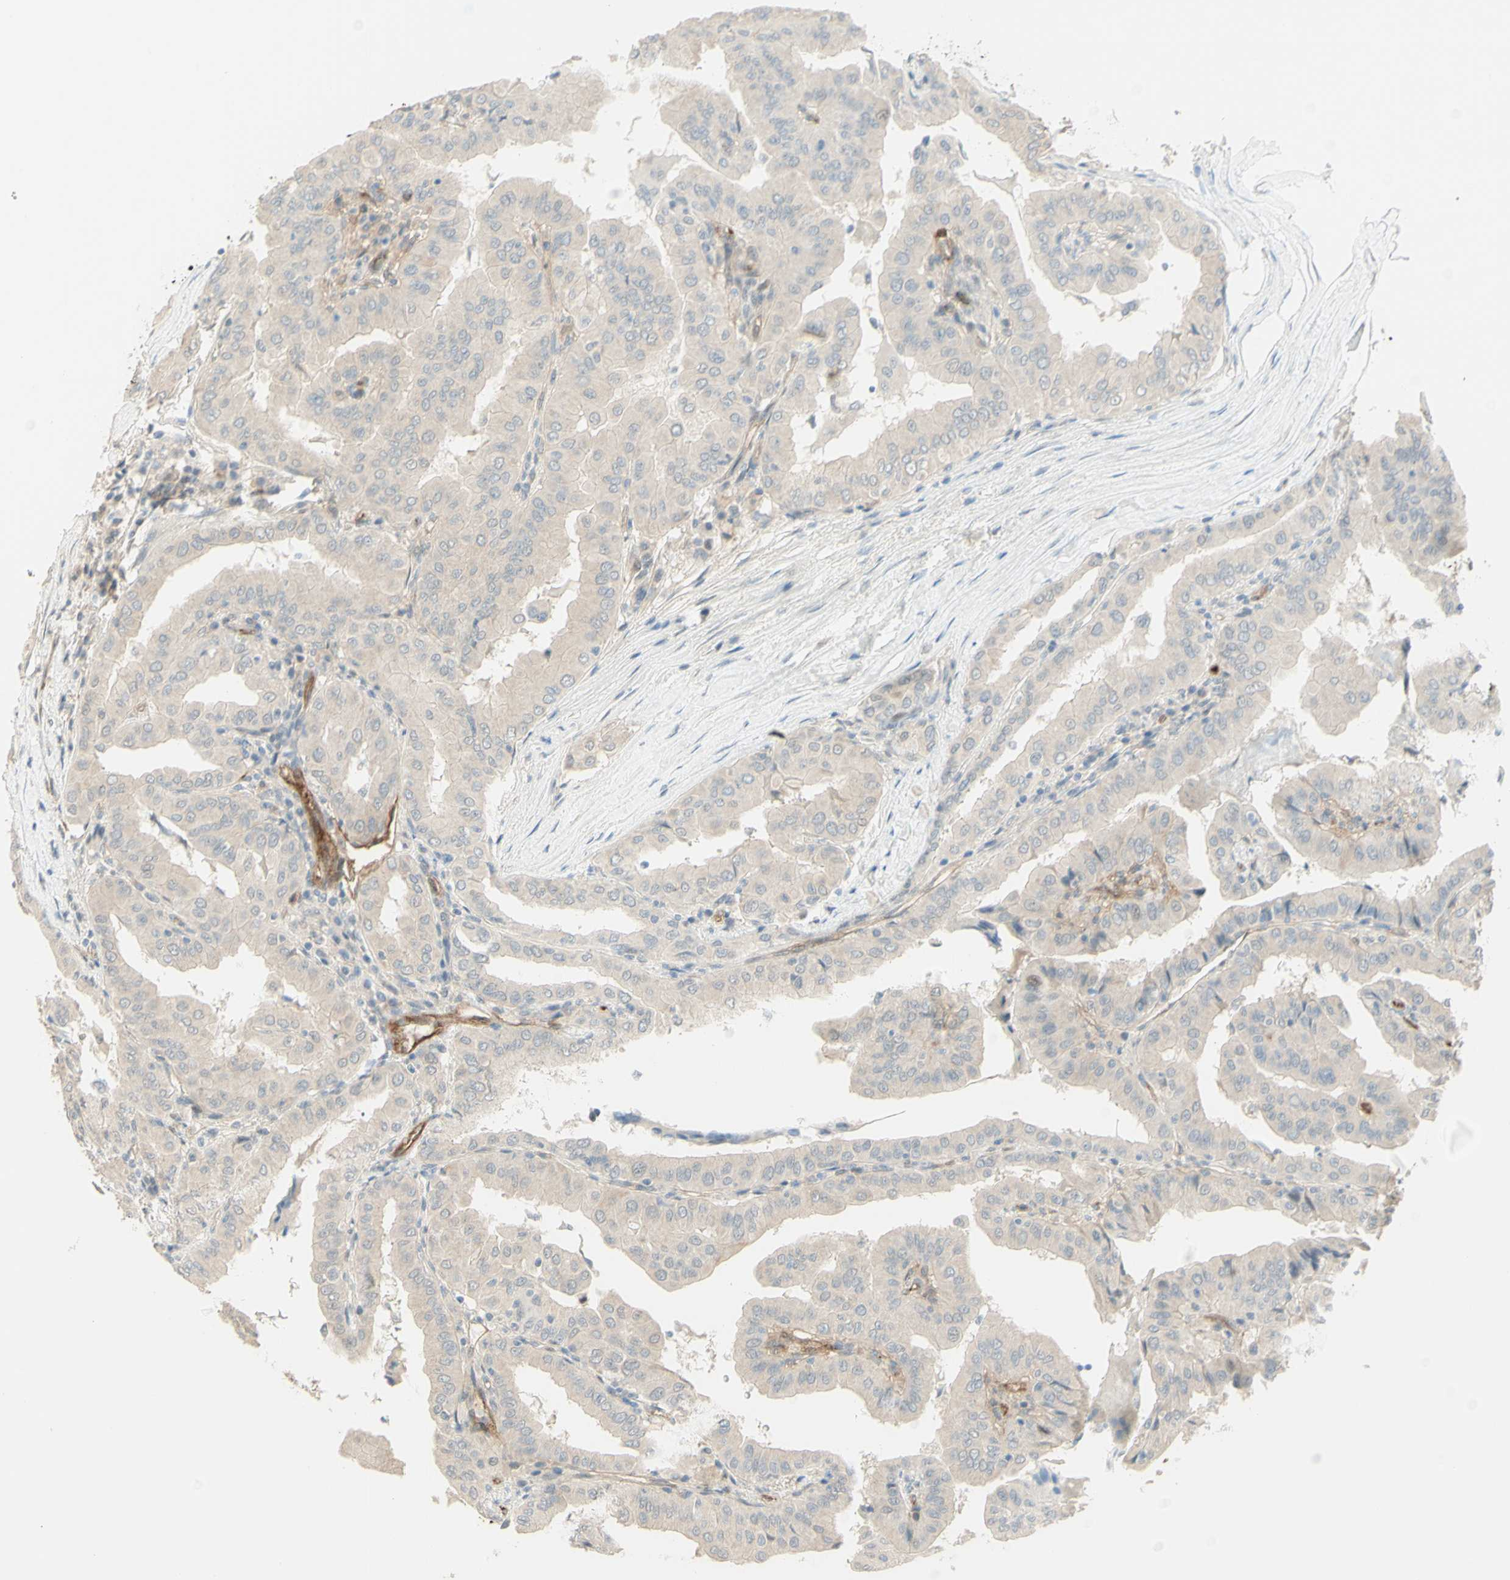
{"staining": {"intensity": "negative", "quantity": "none", "location": "none"}, "tissue": "thyroid cancer", "cell_type": "Tumor cells", "image_type": "cancer", "snomed": [{"axis": "morphology", "description": "Papillary adenocarcinoma, NOS"}, {"axis": "topography", "description": "Thyroid gland"}], "caption": "High magnification brightfield microscopy of papillary adenocarcinoma (thyroid) stained with DAB (brown) and counterstained with hematoxylin (blue): tumor cells show no significant expression.", "gene": "ANGPT2", "patient": {"sex": "male", "age": 33}}